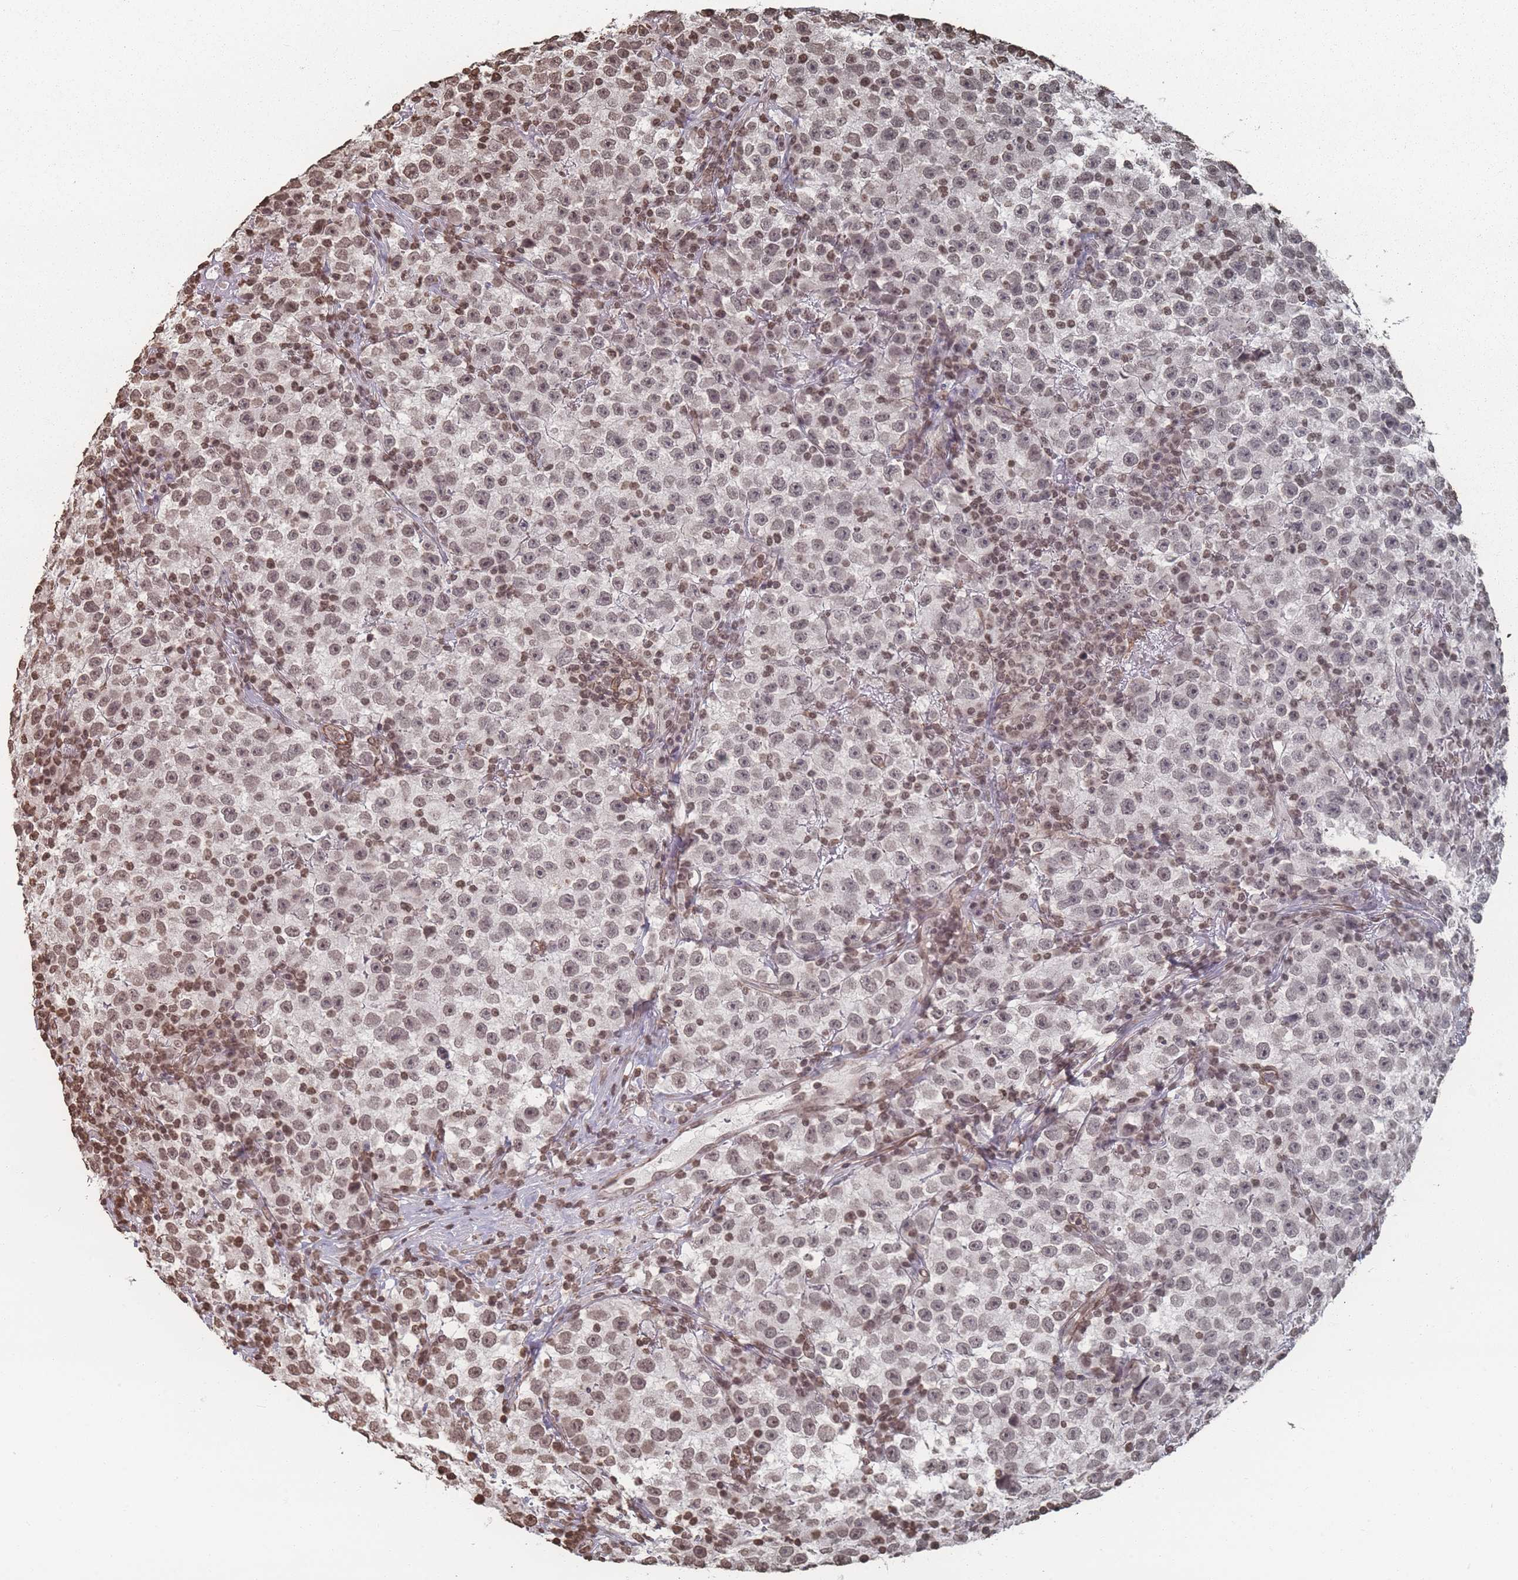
{"staining": {"intensity": "weak", "quantity": "25%-75%", "location": "nuclear"}, "tissue": "testis cancer", "cell_type": "Tumor cells", "image_type": "cancer", "snomed": [{"axis": "morphology", "description": "Seminoma, NOS"}, {"axis": "topography", "description": "Testis"}], "caption": "This is an image of immunohistochemistry staining of seminoma (testis), which shows weak positivity in the nuclear of tumor cells.", "gene": "PLEKHG5", "patient": {"sex": "male", "age": 22}}